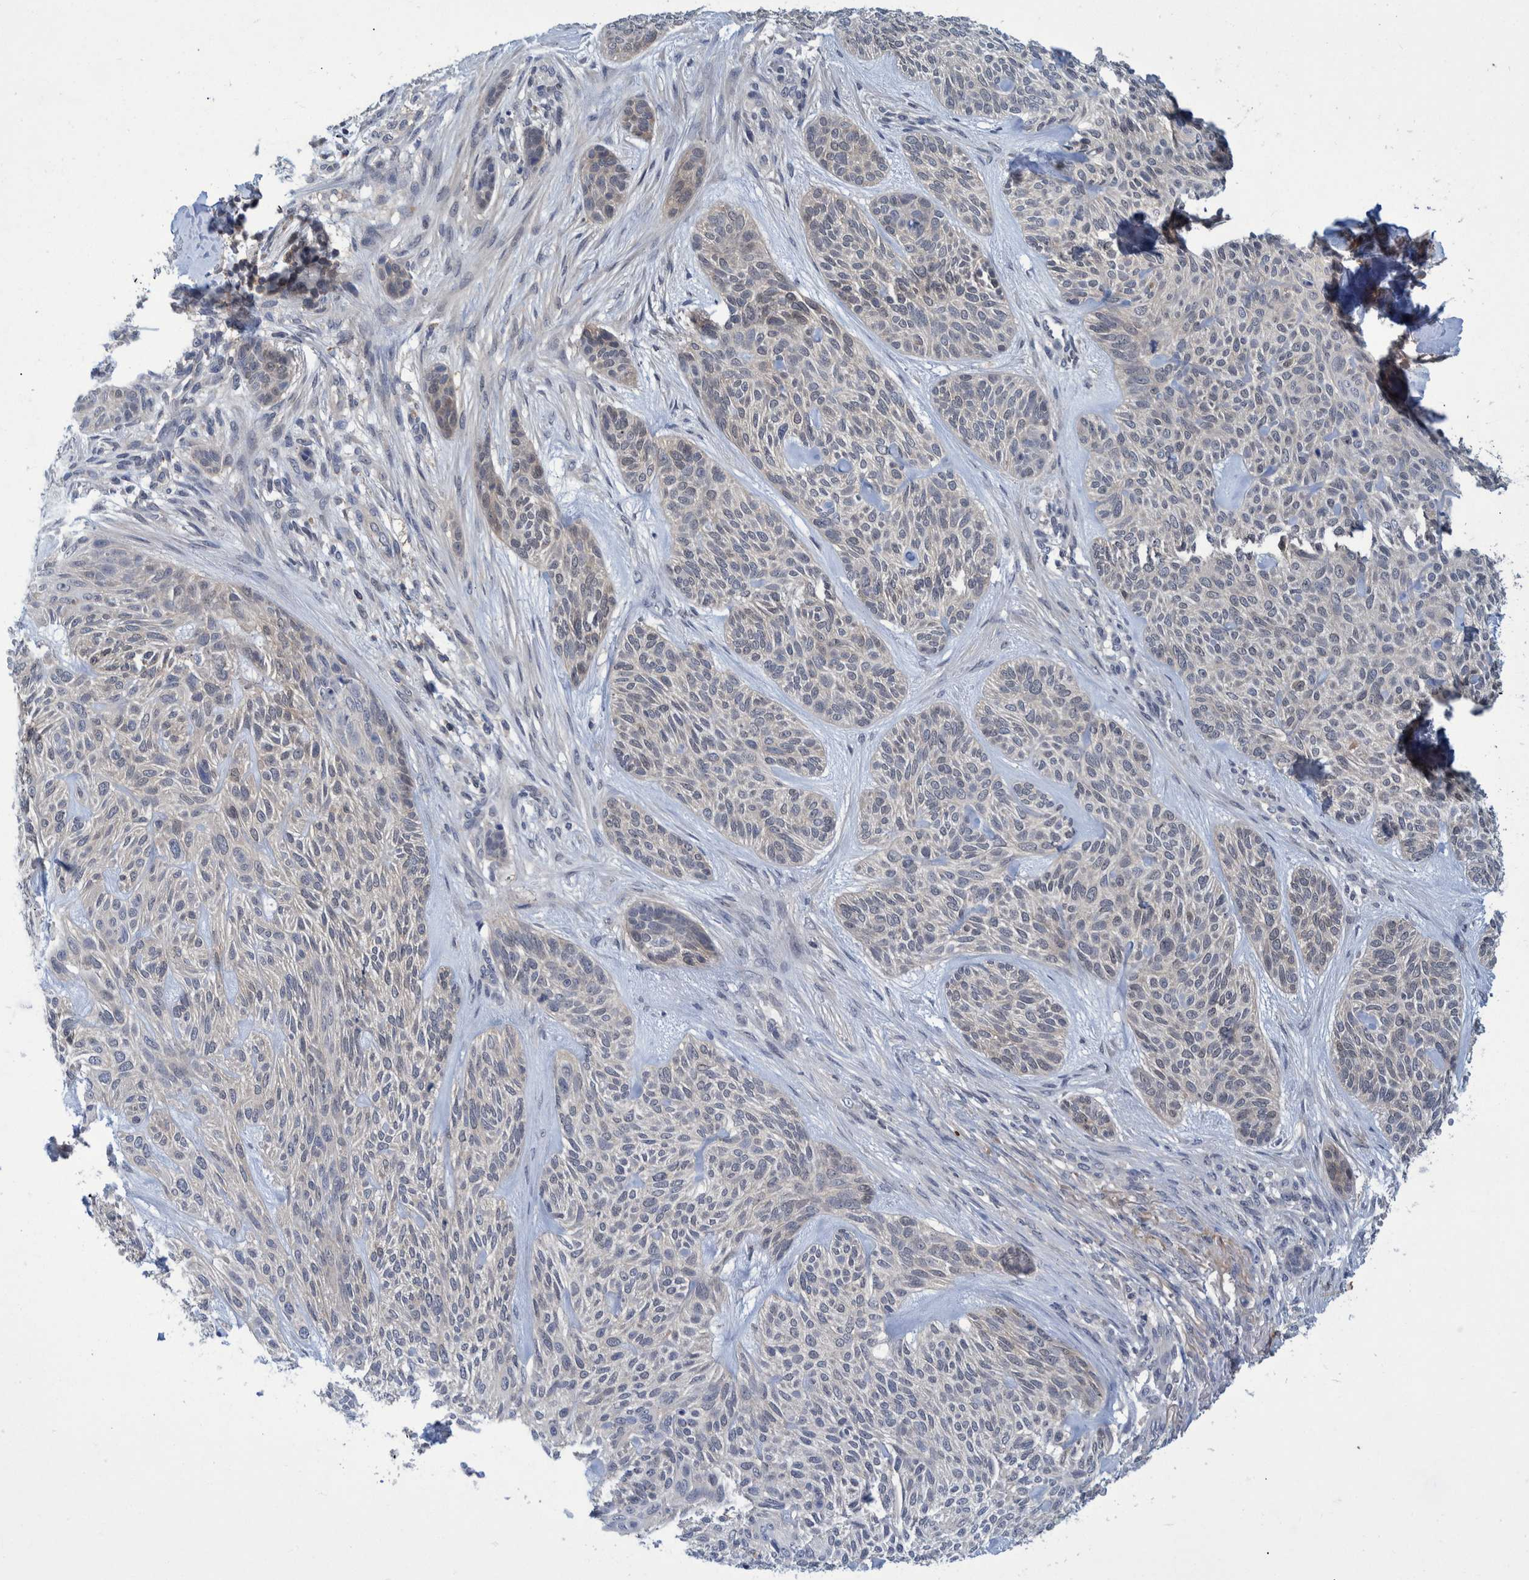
{"staining": {"intensity": "negative", "quantity": "none", "location": "none"}, "tissue": "skin cancer", "cell_type": "Tumor cells", "image_type": "cancer", "snomed": [{"axis": "morphology", "description": "Basal cell carcinoma"}, {"axis": "topography", "description": "Skin"}], "caption": "This is an immunohistochemistry (IHC) image of basal cell carcinoma (skin). There is no staining in tumor cells.", "gene": "PCYT2", "patient": {"sex": "male", "age": 55}}